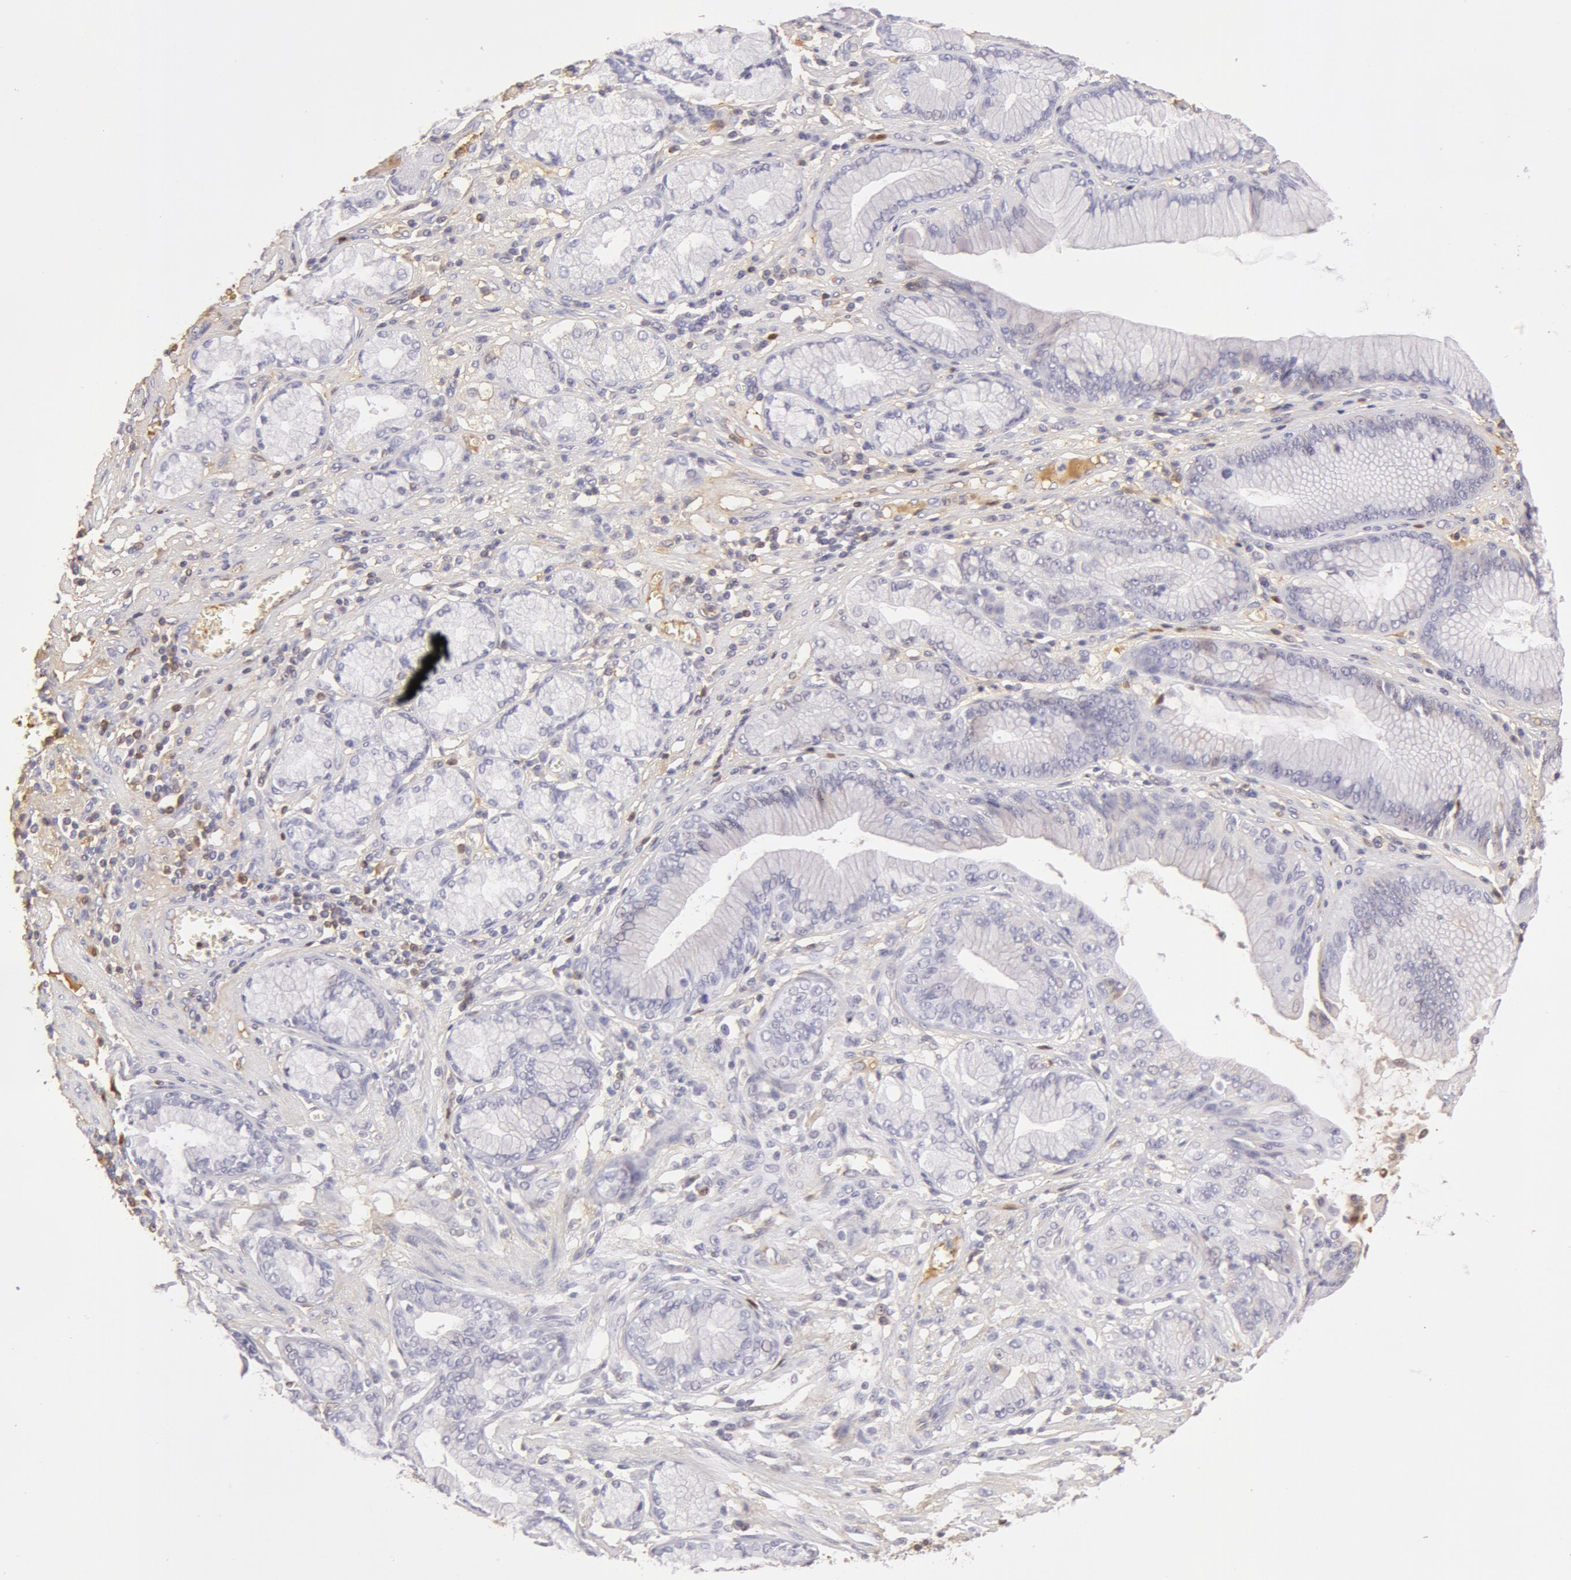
{"staining": {"intensity": "weak", "quantity": "<25%", "location": "nuclear"}, "tissue": "stomach cancer", "cell_type": "Tumor cells", "image_type": "cancer", "snomed": [{"axis": "morphology", "description": "Adenocarcinoma, NOS"}, {"axis": "topography", "description": "Pancreas"}, {"axis": "topography", "description": "Stomach, upper"}], "caption": "Immunohistochemical staining of human stomach cancer exhibits no significant staining in tumor cells.", "gene": "AHSG", "patient": {"sex": "male", "age": 77}}